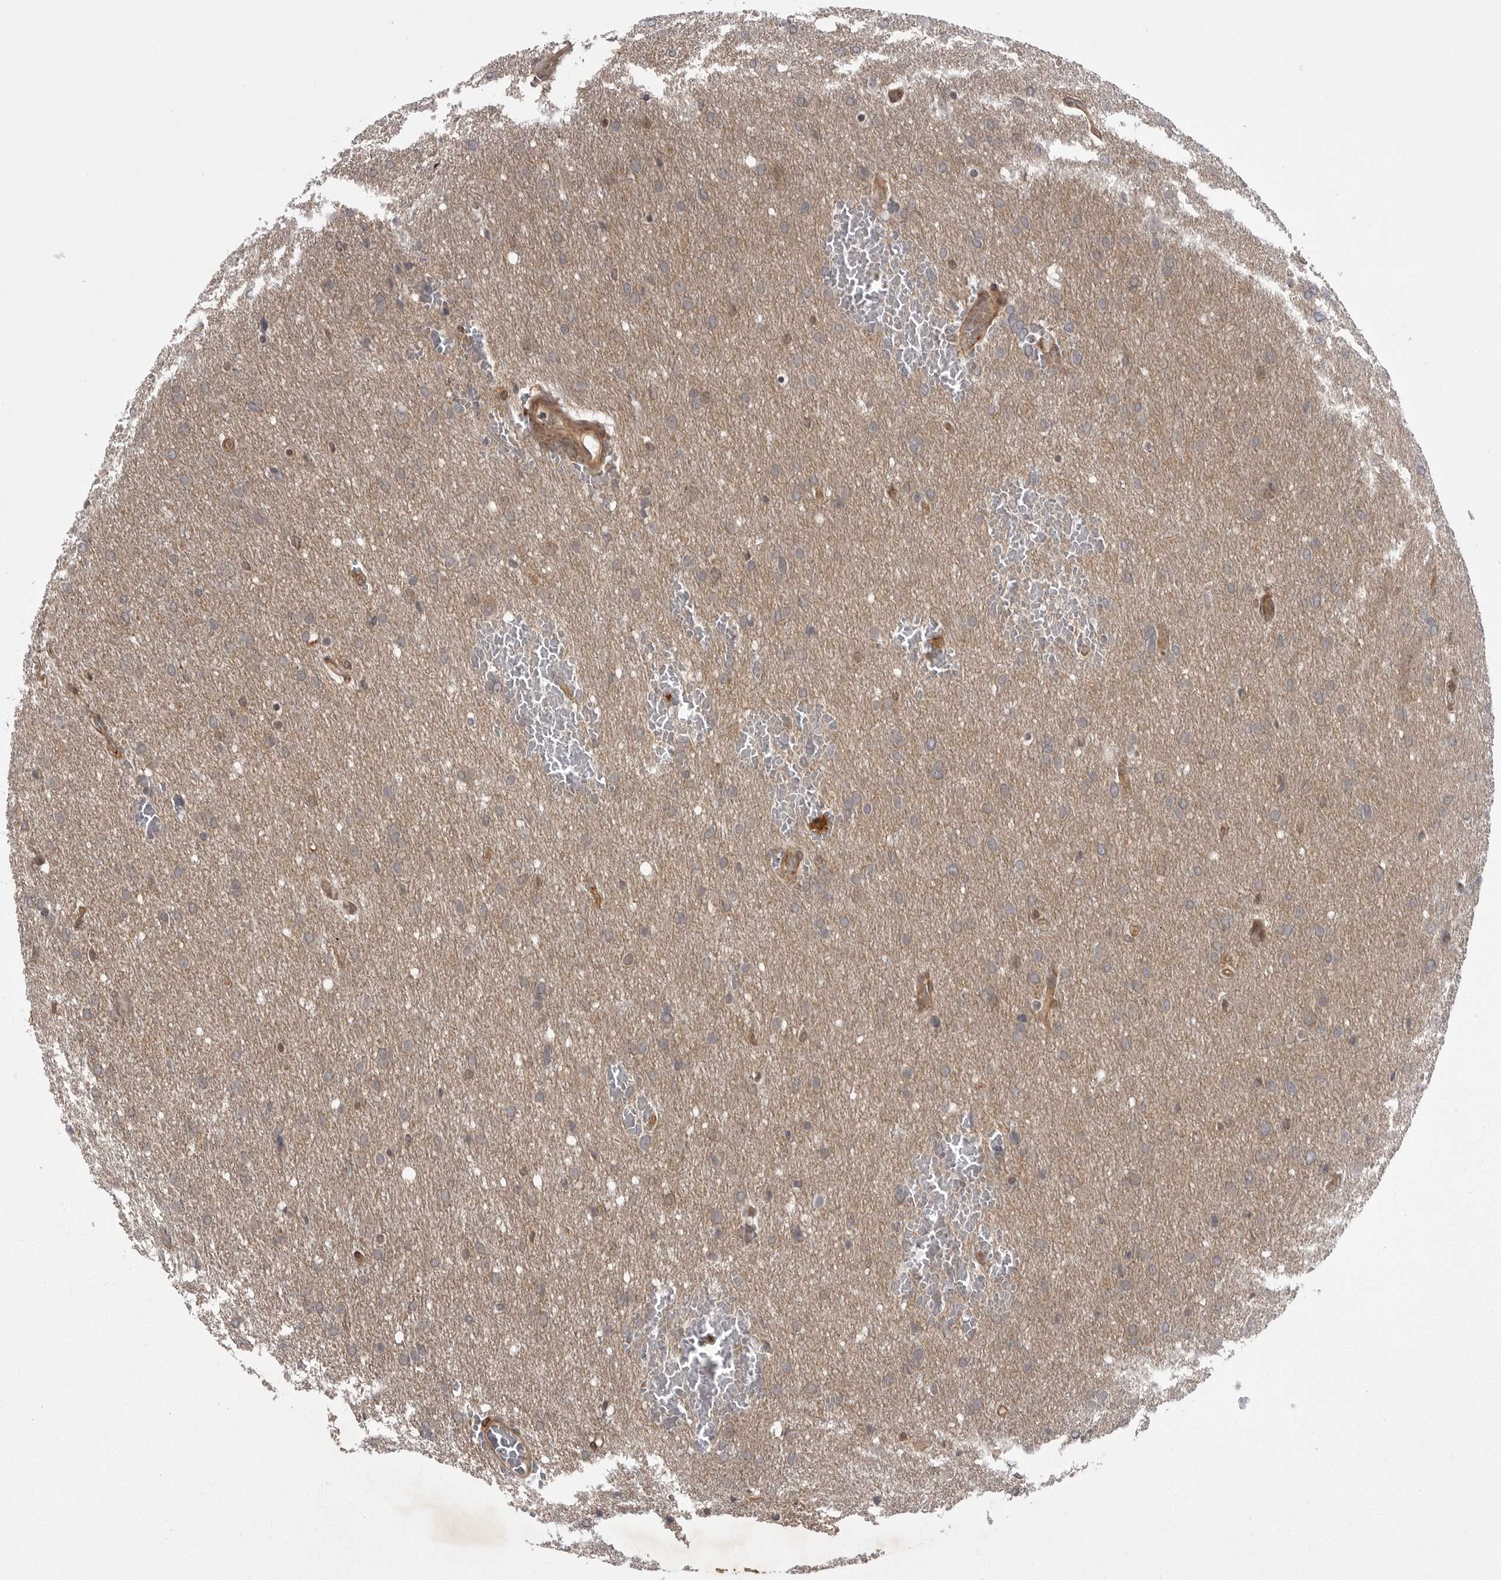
{"staining": {"intensity": "weak", "quantity": "<25%", "location": "cytoplasmic/membranous"}, "tissue": "glioma", "cell_type": "Tumor cells", "image_type": "cancer", "snomed": [{"axis": "morphology", "description": "Glioma, malignant, Low grade"}, {"axis": "topography", "description": "Brain"}], "caption": "Tumor cells show no significant positivity in malignant low-grade glioma.", "gene": "STK24", "patient": {"sex": "female", "age": 37}}